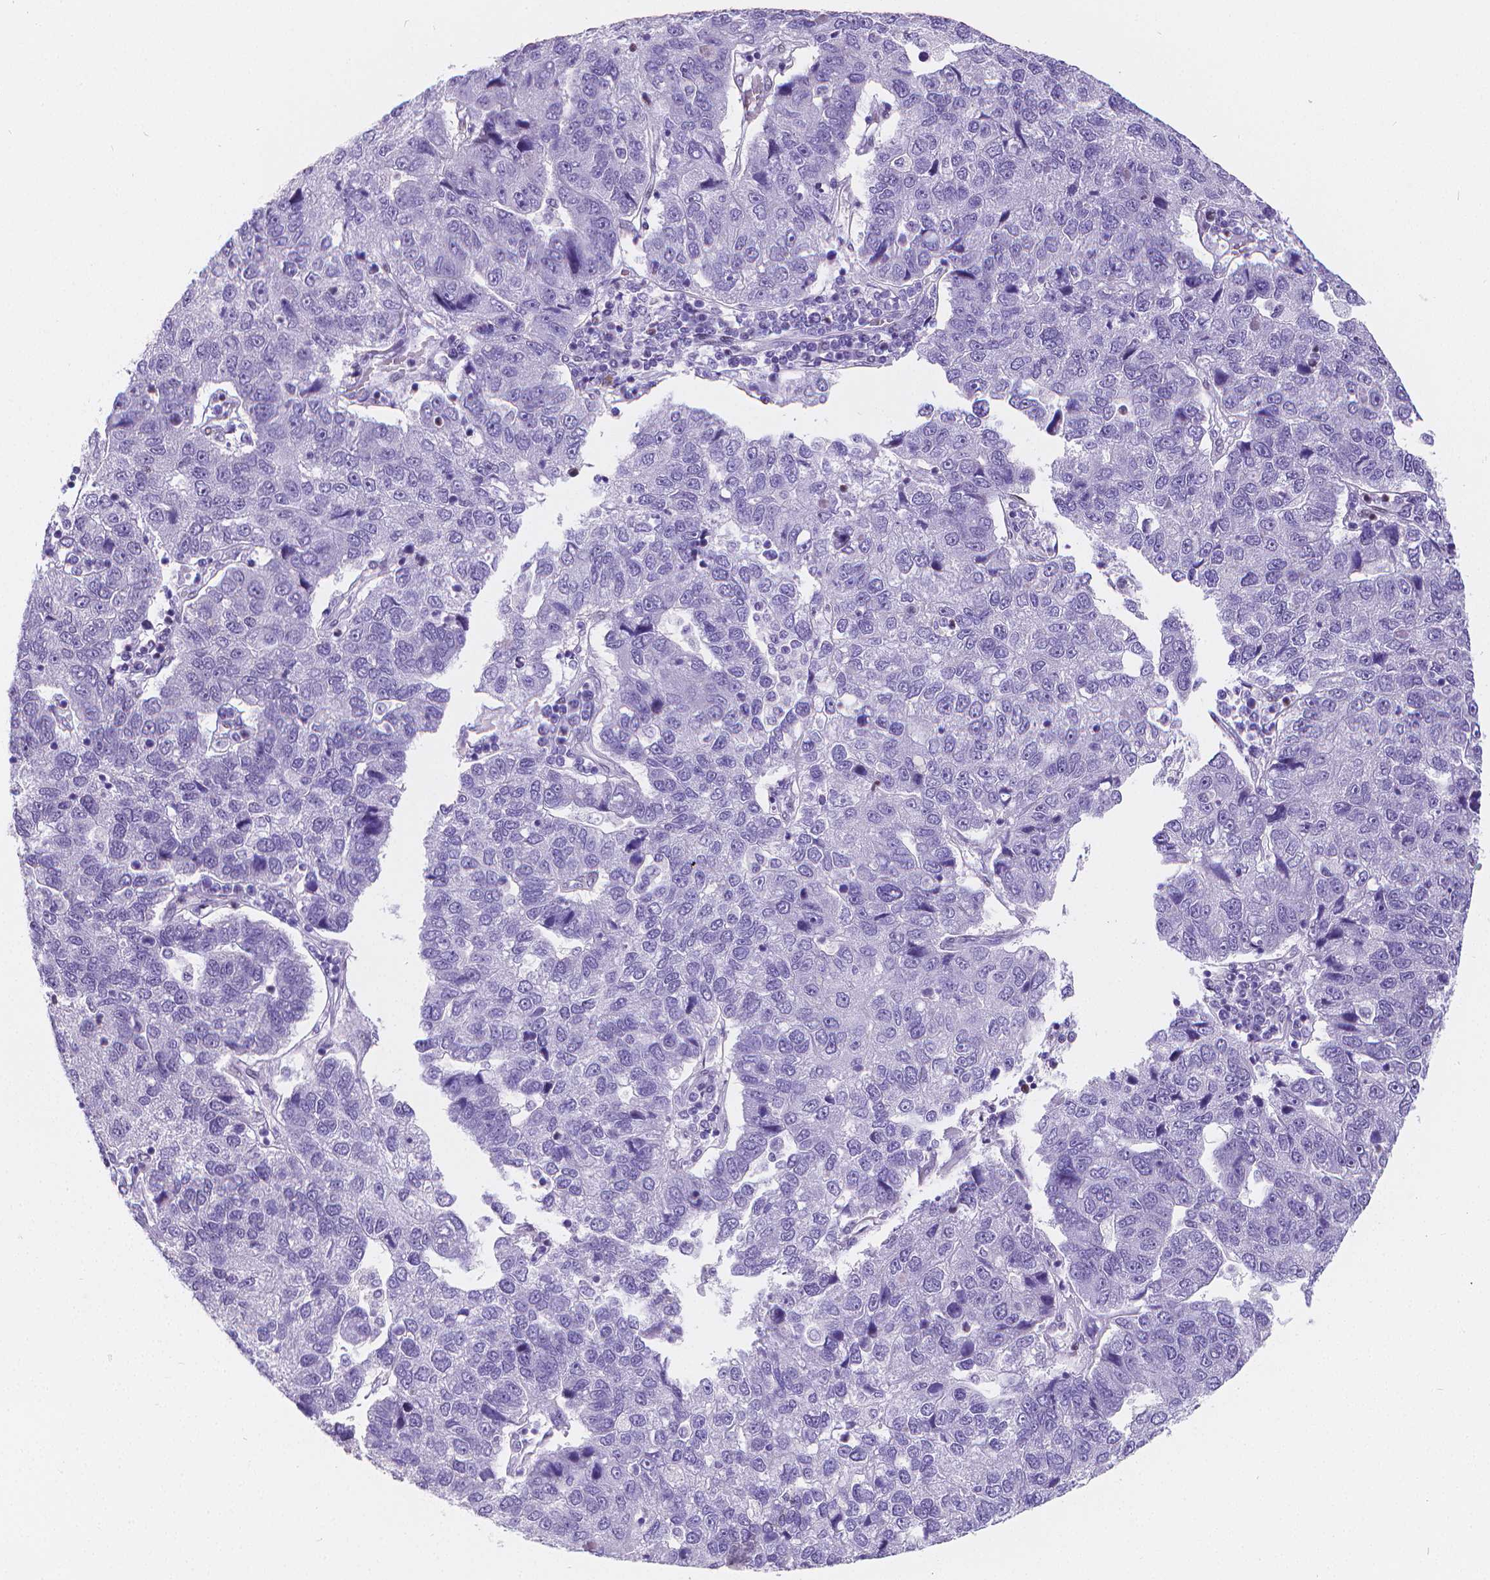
{"staining": {"intensity": "negative", "quantity": "none", "location": "none"}, "tissue": "pancreatic cancer", "cell_type": "Tumor cells", "image_type": "cancer", "snomed": [{"axis": "morphology", "description": "Adenocarcinoma, NOS"}, {"axis": "topography", "description": "Pancreas"}], "caption": "This is a micrograph of immunohistochemistry (IHC) staining of adenocarcinoma (pancreatic), which shows no positivity in tumor cells.", "gene": "MEF2C", "patient": {"sex": "female", "age": 61}}